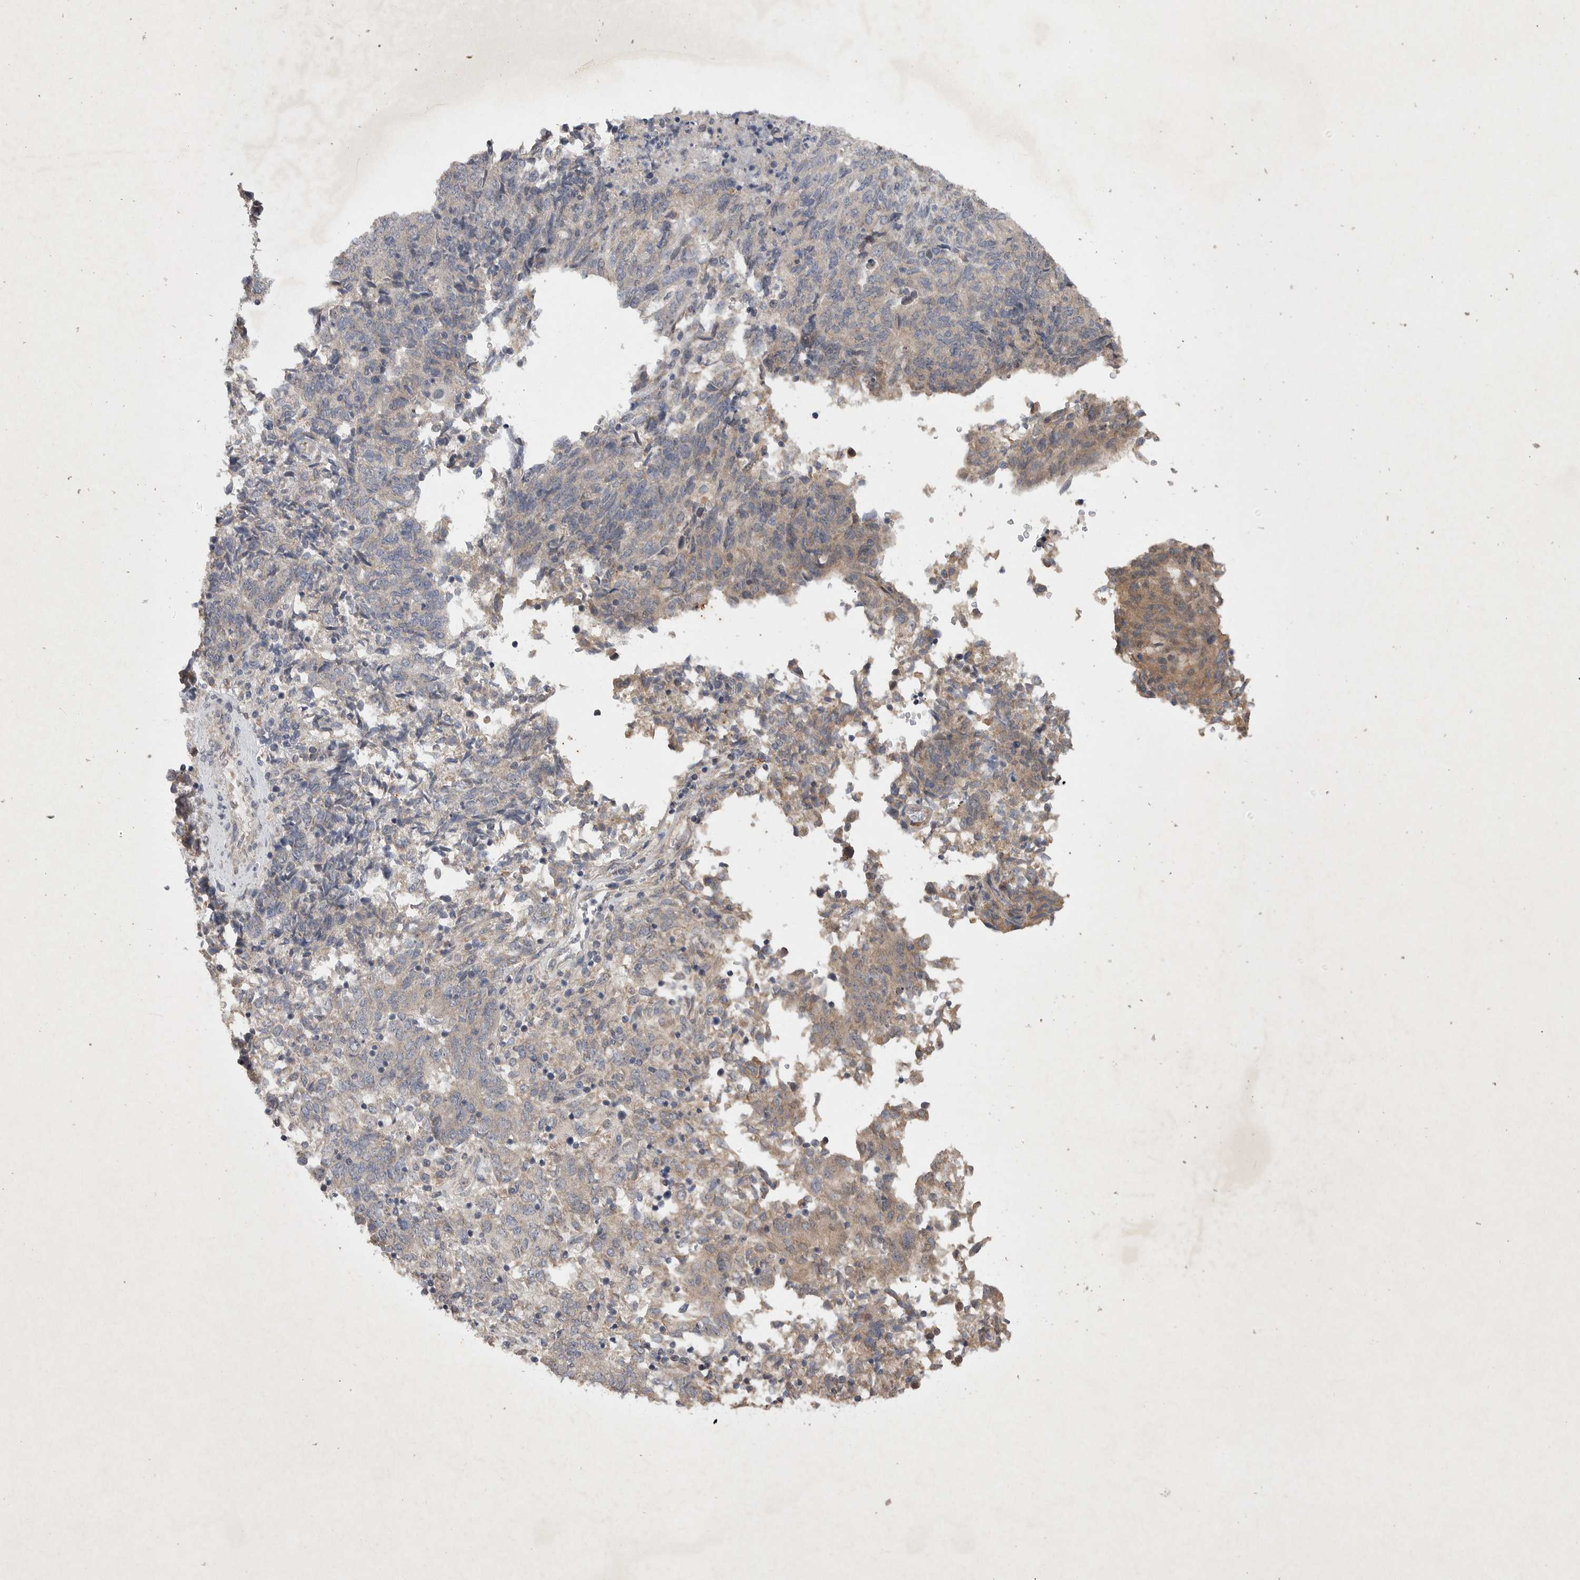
{"staining": {"intensity": "moderate", "quantity": "<25%", "location": "cytoplasmic/membranous"}, "tissue": "endometrial cancer", "cell_type": "Tumor cells", "image_type": "cancer", "snomed": [{"axis": "morphology", "description": "Adenocarcinoma, NOS"}, {"axis": "topography", "description": "Endometrium"}], "caption": "Brown immunohistochemical staining in endometrial cancer (adenocarcinoma) demonstrates moderate cytoplasmic/membranous positivity in approximately <25% of tumor cells.", "gene": "EDEM3", "patient": {"sex": "female", "age": 80}}